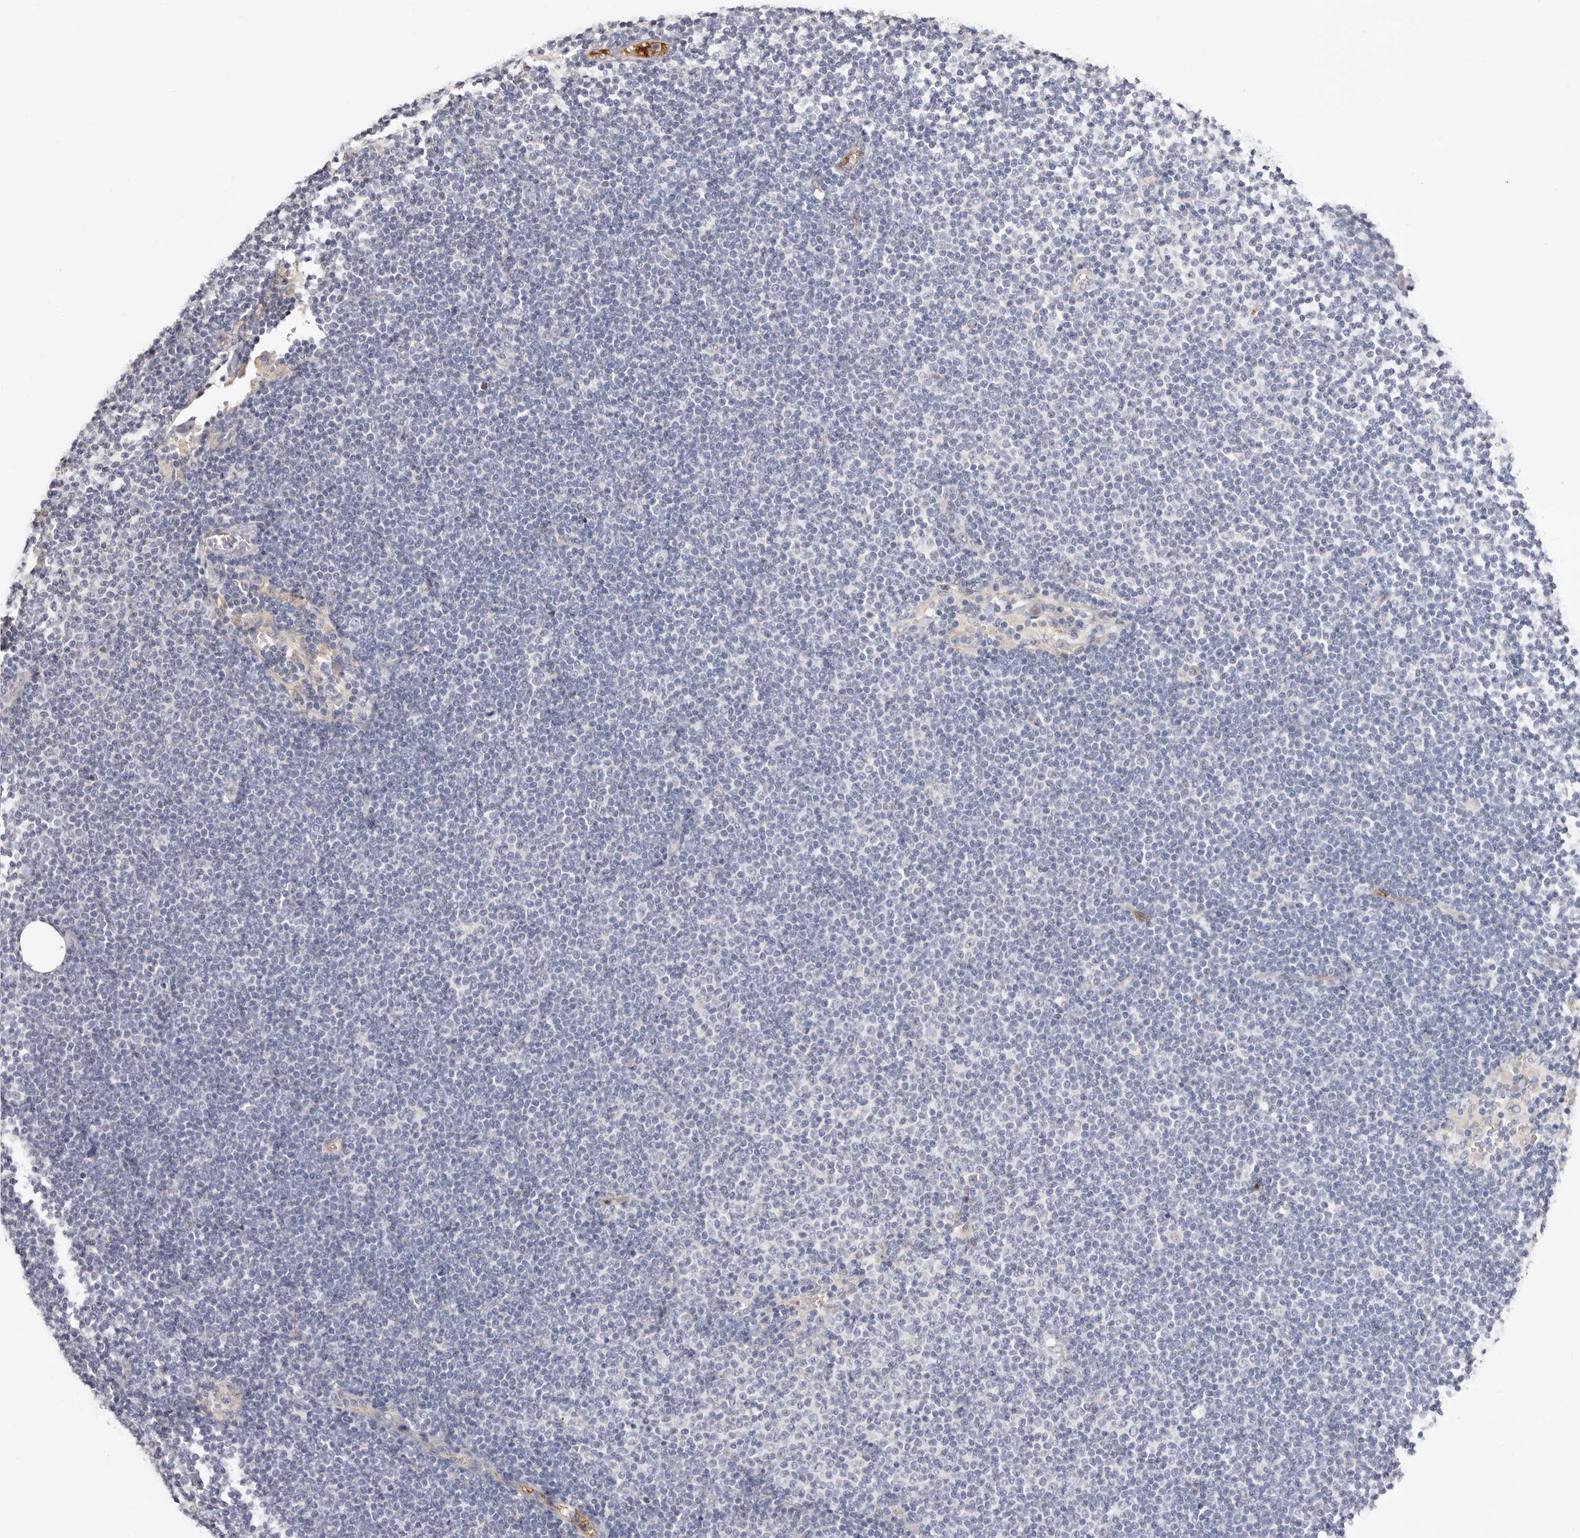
{"staining": {"intensity": "negative", "quantity": "none", "location": "none"}, "tissue": "lymphoma", "cell_type": "Tumor cells", "image_type": "cancer", "snomed": [{"axis": "morphology", "description": "Malignant lymphoma, non-Hodgkin's type, Low grade"}, {"axis": "topography", "description": "Lymph node"}], "caption": "Immunohistochemistry (IHC) histopathology image of neoplastic tissue: low-grade malignant lymphoma, non-Hodgkin's type stained with DAB displays no significant protein staining in tumor cells.", "gene": "LMLN", "patient": {"sex": "female", "age": 53}}